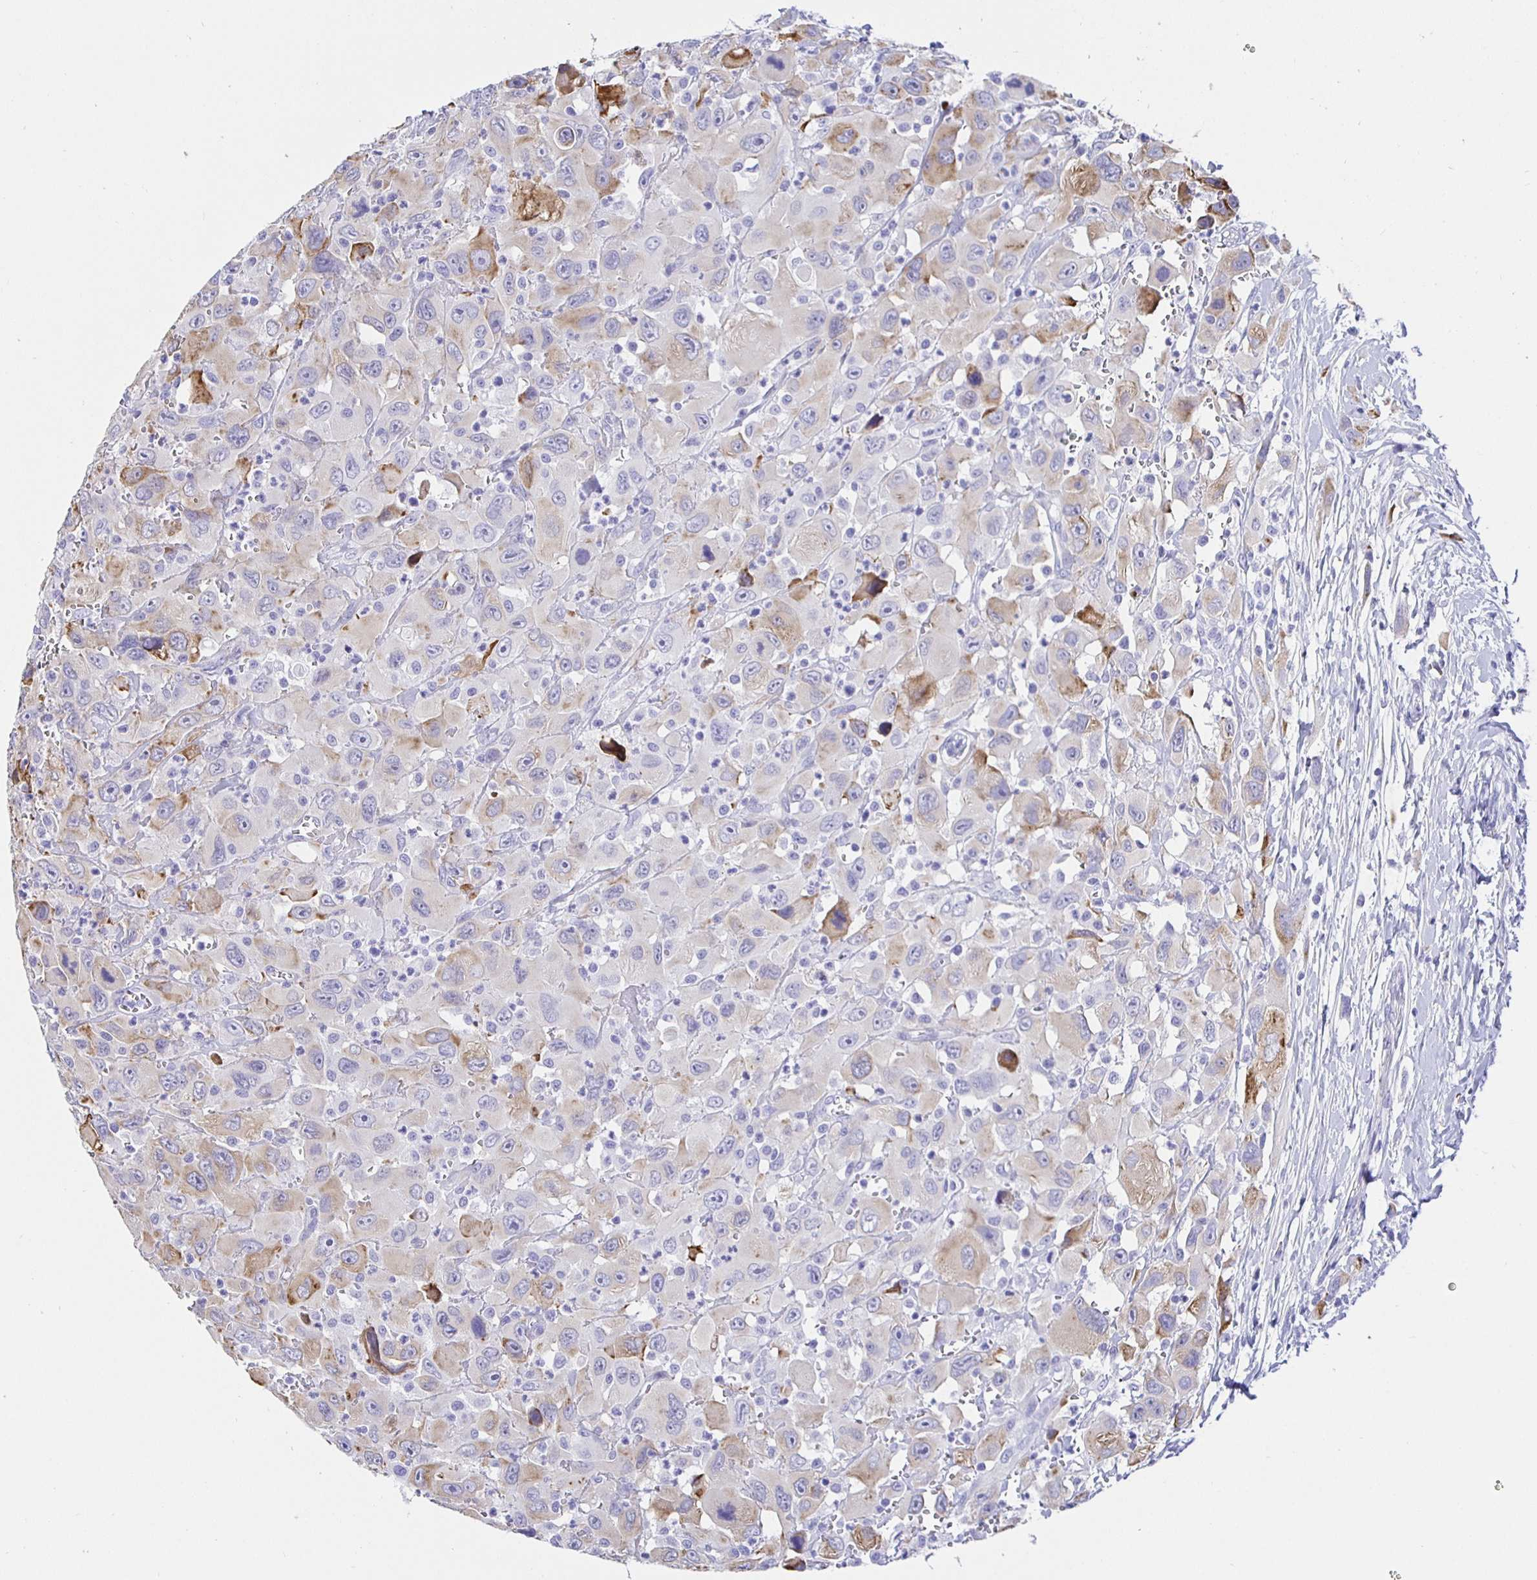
{"staining": {"intensity": "moderate", "quantity": "<25%", "location": "cytoplasmic/membranous"}, "tissue": "head and neck cancer", "cell_type": "Tumor cells", "image_type": "cancer", "snomed": [{"axis": "morphology", "description": "Squamous cell carcinoma, NOS"}, {"axis": "morphology", "description": "Squamous cell carcinoma, metastatic, NOS"}, {"axis": "topography", "description": "Oral tissue"}, {"axis": "topography", "description": "Head-Neck"}], "caption": "Immunohistochemistry (DAB (3,3'-diaminobenzidine)) staining of head and neck cancer reveals moderate cytoplasmic/membranous protein positivity in approximately <25% of tumor cells.", "gene": "HSPA4L", "patient": {"sex": "female", "age": 85}}